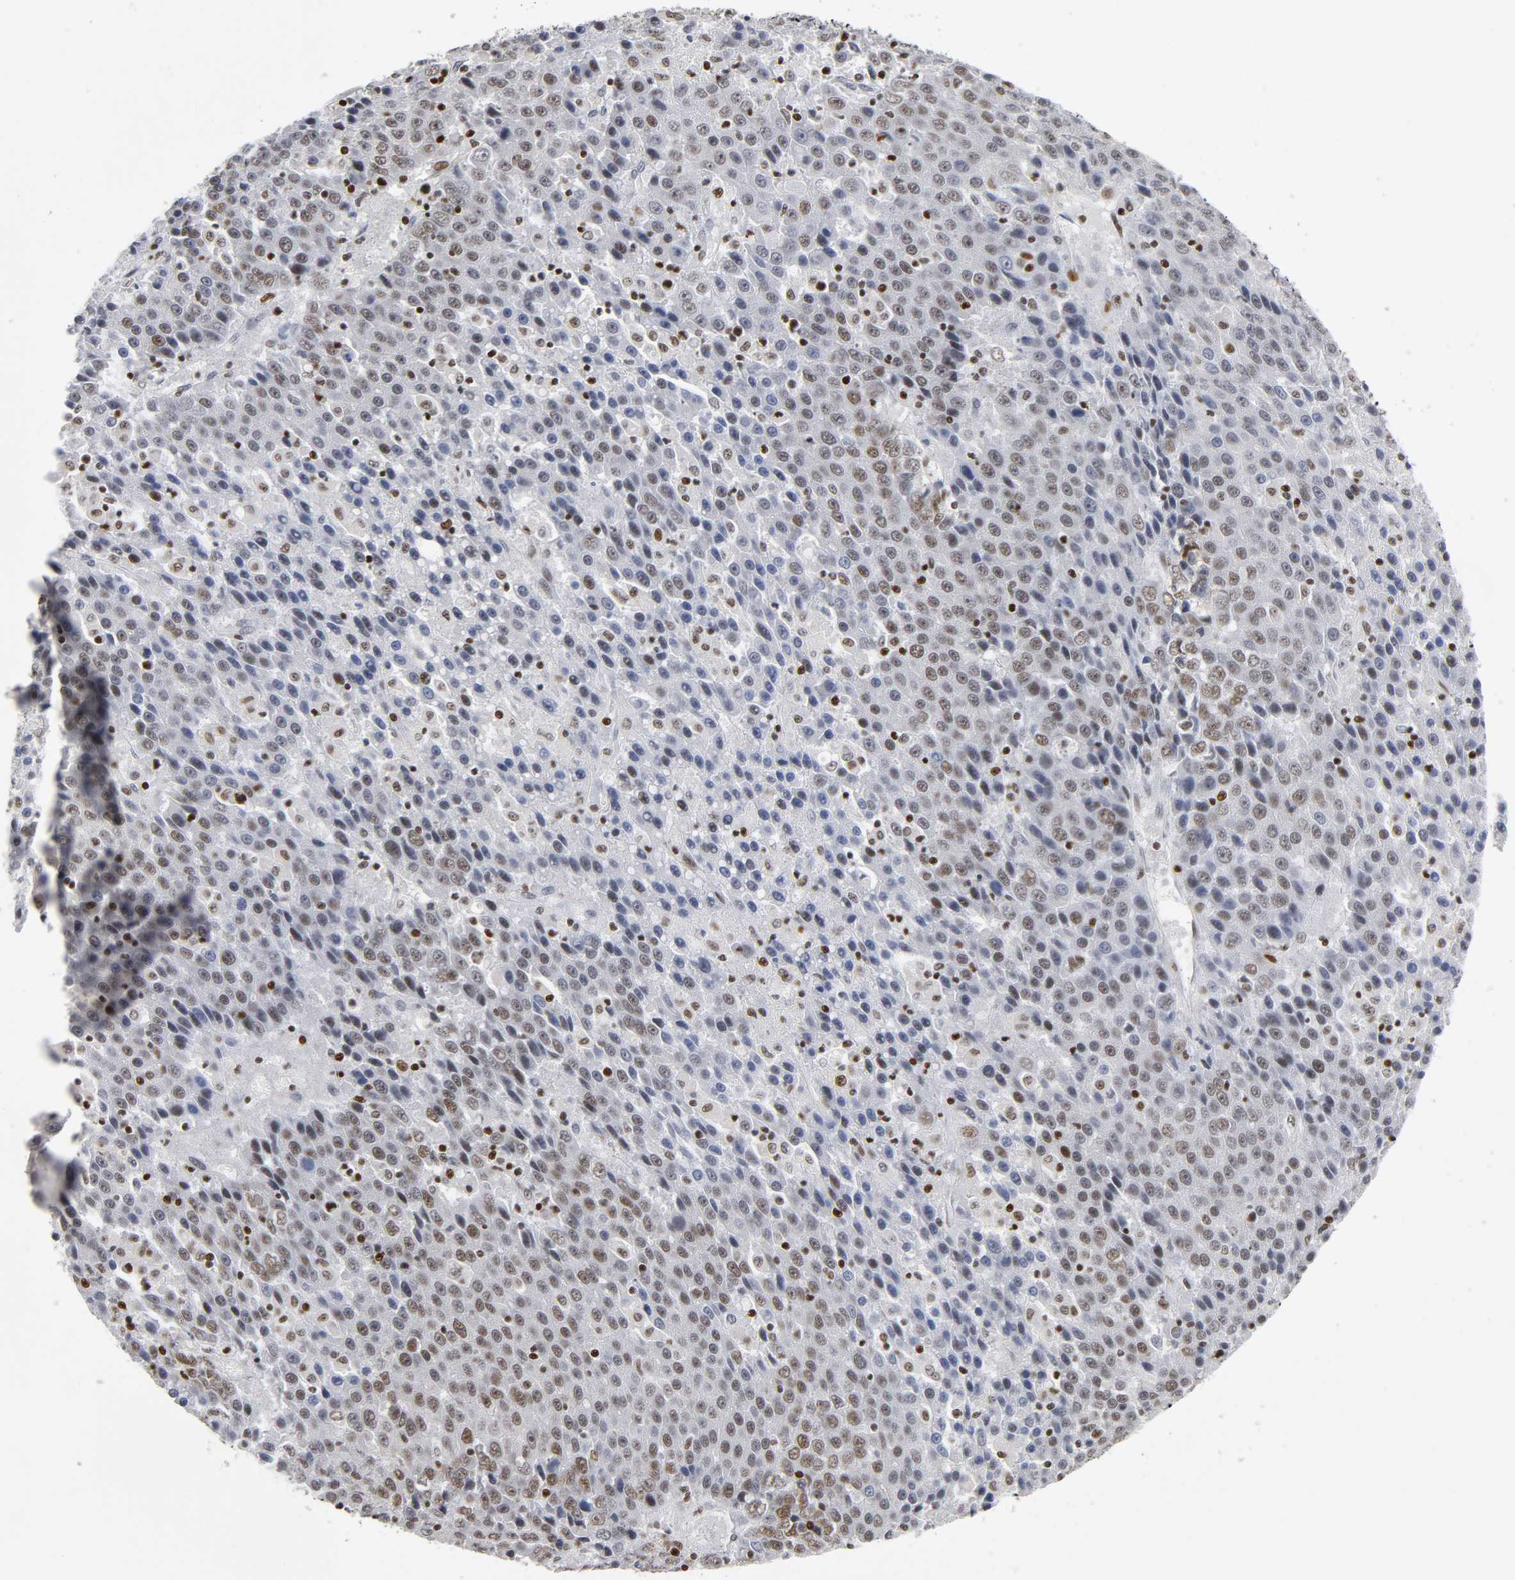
{"staining": {"intensity": "weak", "quantity": ">75%", "location": "nuclear"}, "tissue": "liver cancer", "cell_type": "Tumor cells", "image_type": "cancer", "snomed": [{"axis": "morphology", "description": "Carcinoma, Hepatocellular, NOS"}, {"axis": "topography", "description": "Liver"}], "caption": "DAB immunohistochemical staining of liver hepatocellular carcinoma shows weak nuclear protein staining in approximately >75% of tumor cells.", "gene": "SP3", "patient": {"sex": "female", "age": 53}}